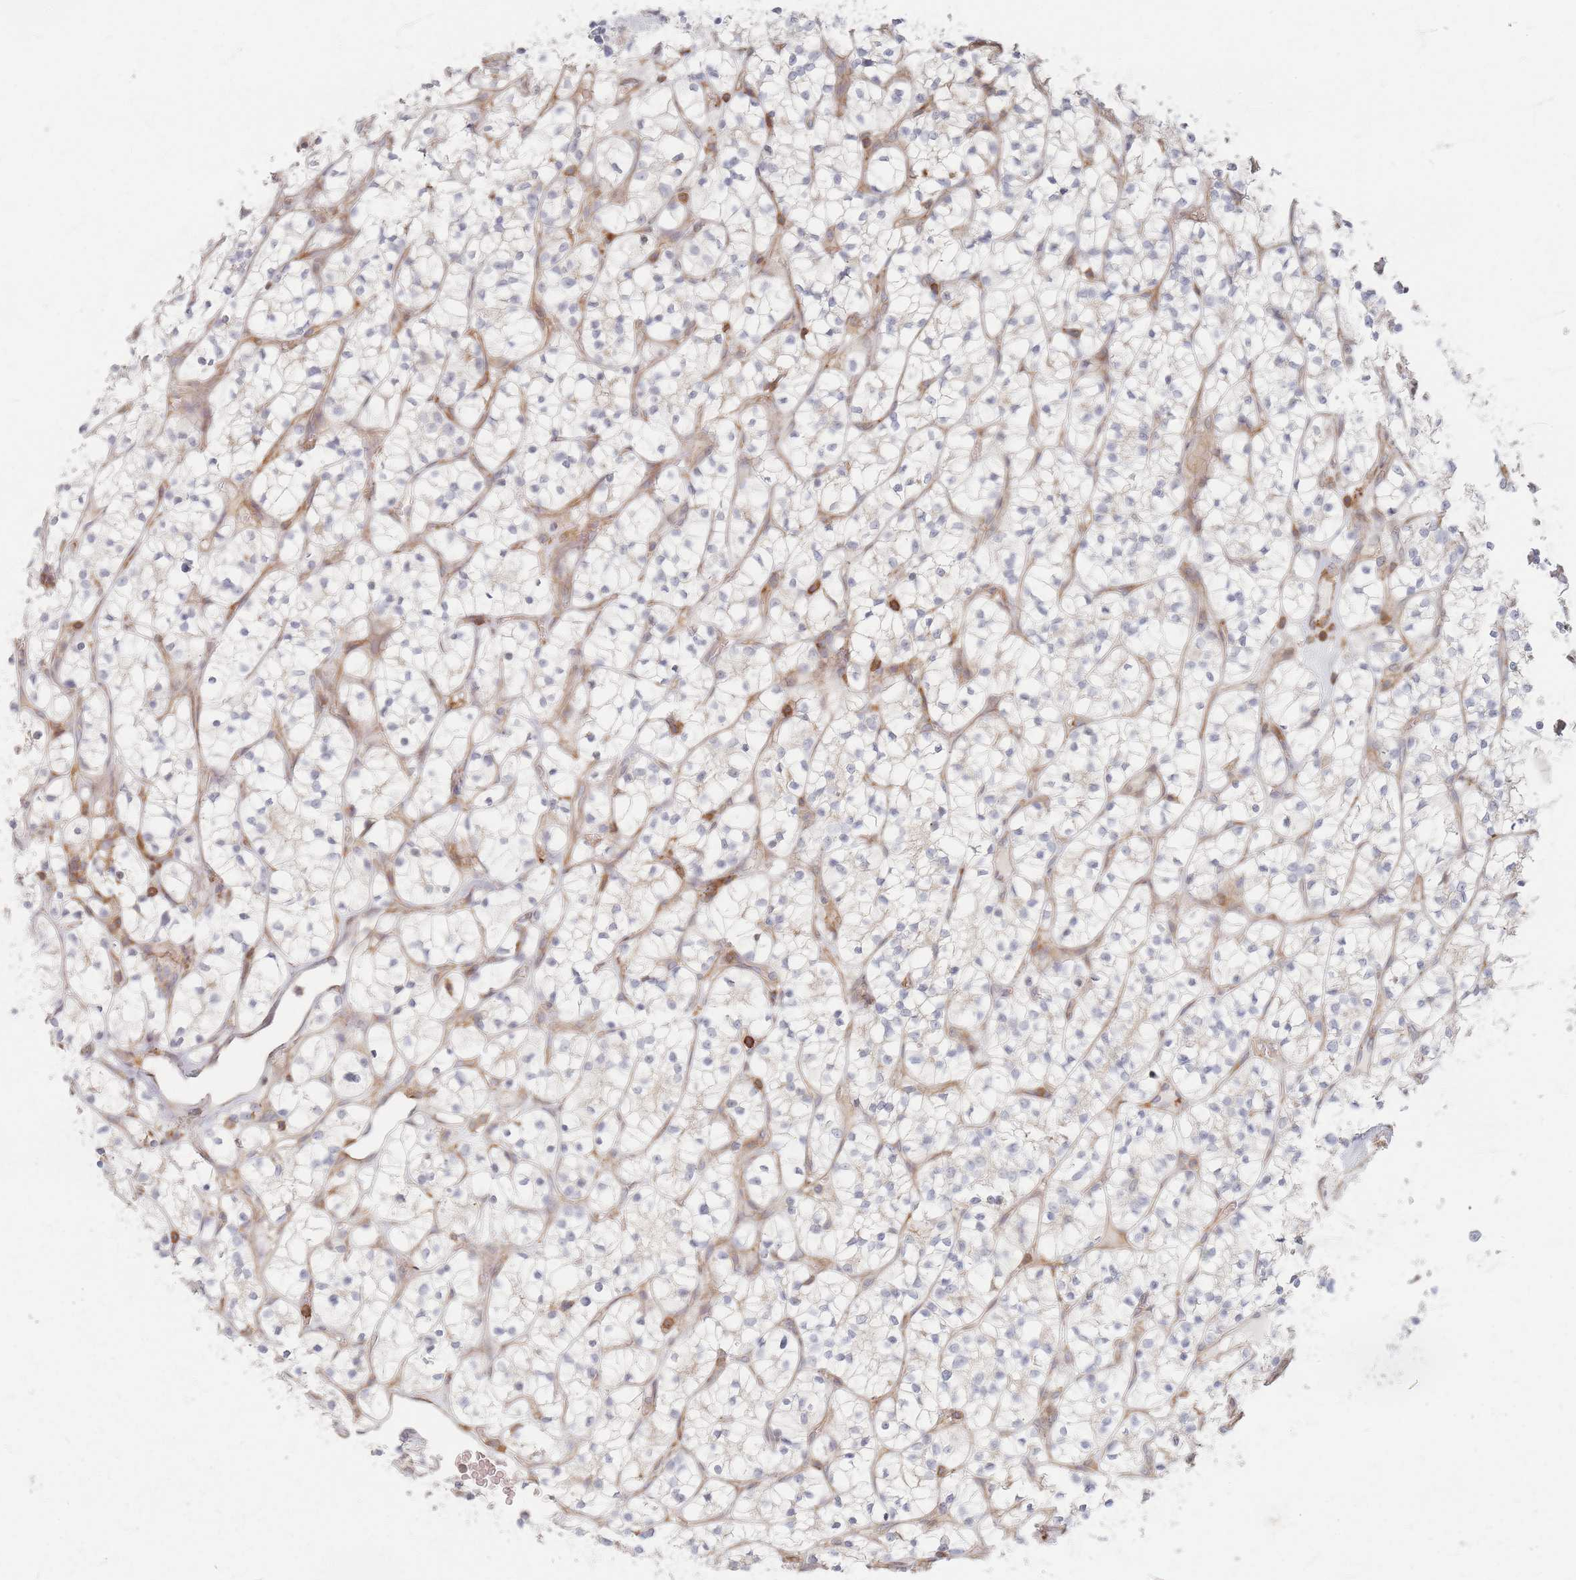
{"staining": {"intensity": "negative", "quantity": "none", "location": "none"}, "tissue": "renal cancer", "cell_type": "Tumor cells", "image_type": "cancer", "snomed": [{"axis": "morphology", "description": "Adenocarcinoma, NOS"}, {"axis": "topography", "description": "Kidney"}], "caption": "Immunohistochemistry micrograph of neoplastic tissue: renal adenocarcinoma stained with DAB demonstrates no significant protein positivity in tumor cells. (IHC, brightfield microscopy, high magnification).", "gene": "ZNF852", "patient": {"sex": "female", "age": 64}}